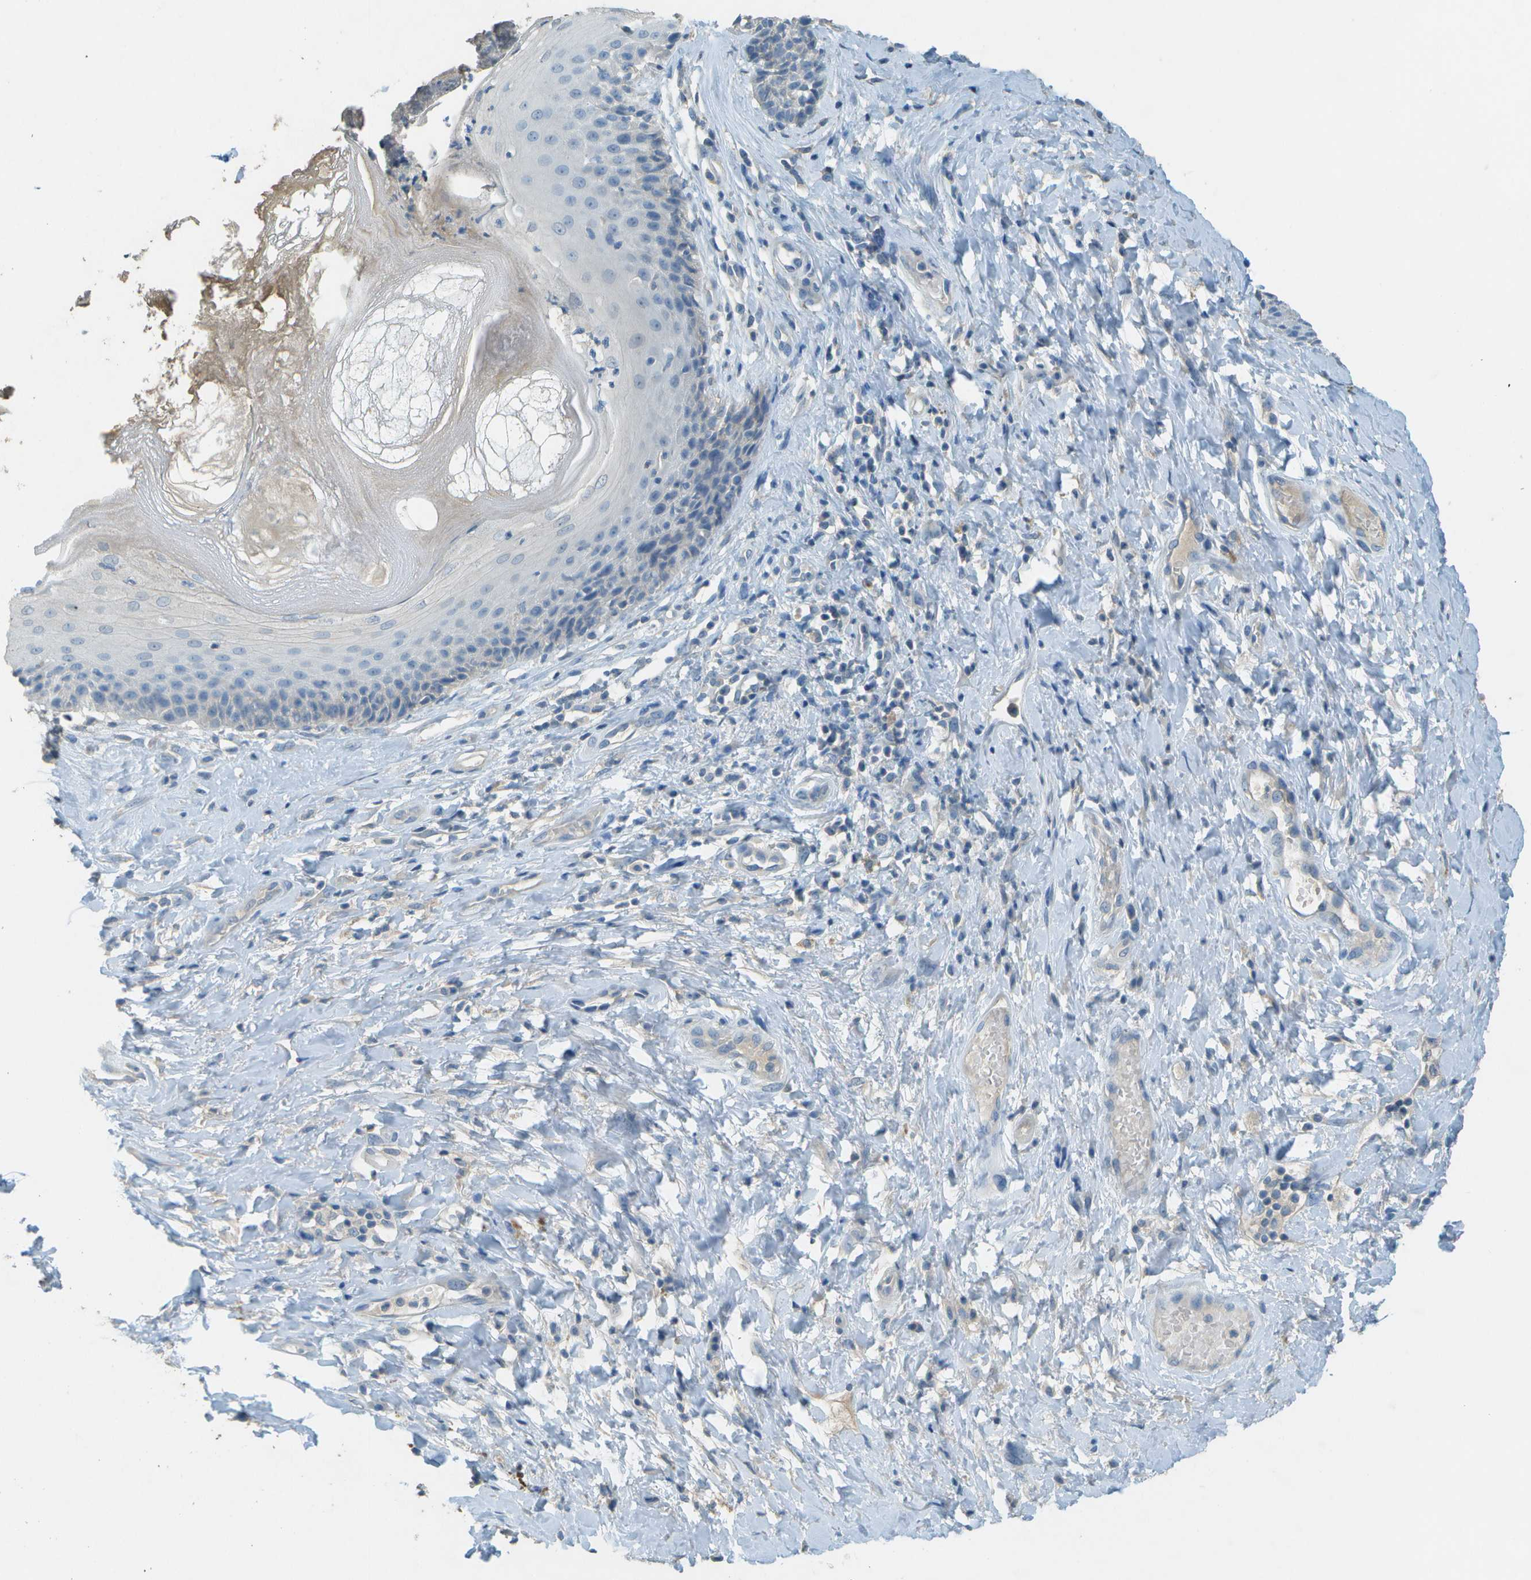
{"staining": {"intensity": "negative", "quantity": "none", "location": "none"}, "tissue": "skin", "cell_type": "Epidermal cells", "image_type": "normal", "snomed": [{"axis": "morphology", "description": "Normal tissue, NOS"}, {"axis": "topography", "description": "Anal"}], "caption": "IHC photomicrograph of unremarkable skin stained for a protein (brown), which demonstrates no expression in epidermal cells.", "gene": "LGI2", "patient": {"sex": "male", "age": 69}}